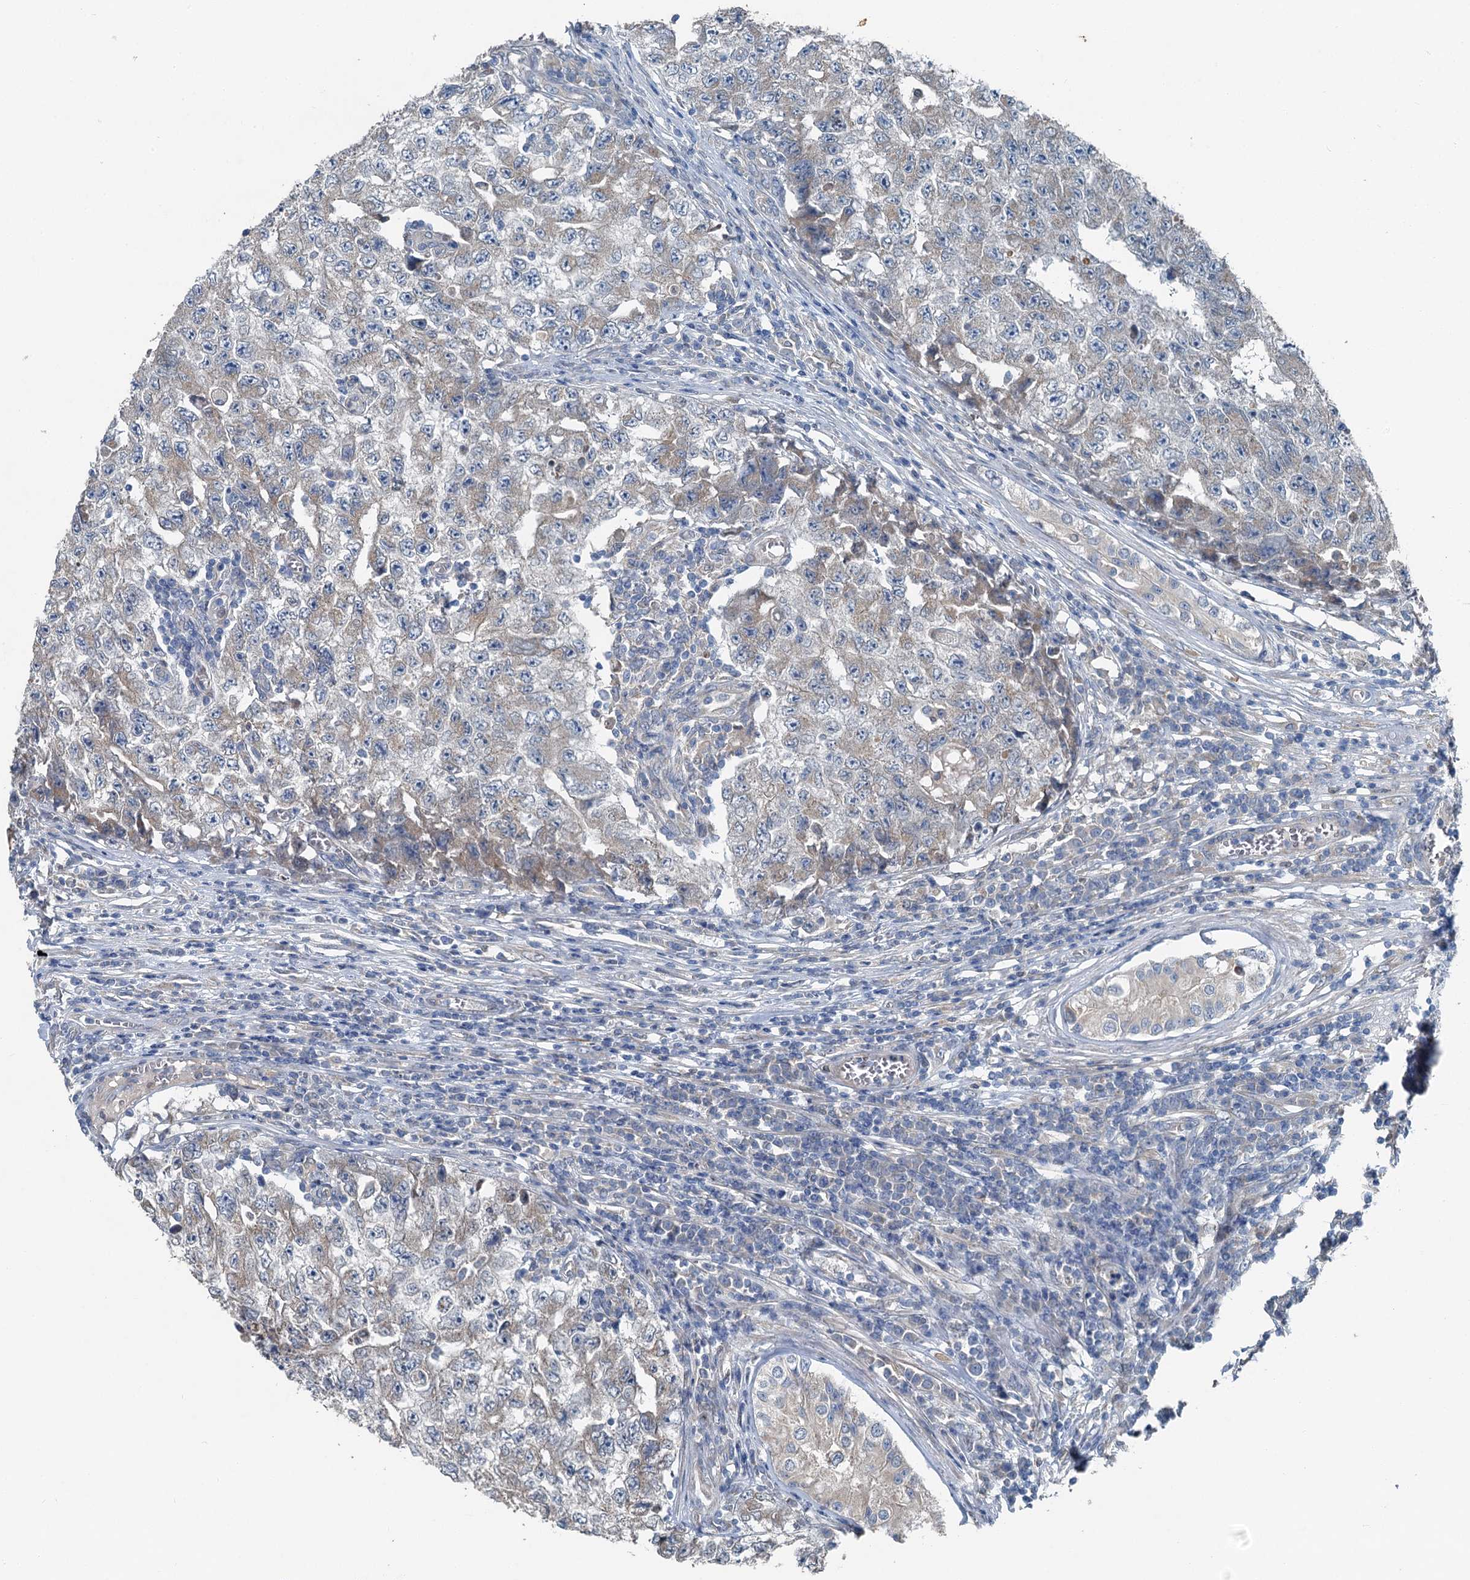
{"staining": {"intensity": "weak", "quantity": "25%-75%", "location": "cytoplasmic/membranous"}, "tissue": "testis cancer", "cell_type": "Tumor cells", "image_type": "cancer", "snomed": [{"axis": "morphology", "description": "Carcinoma, Embryonal, NOS"}, {"axis": "topography", "description": "Testis"}], "caption": "Weak cytoplasmic/membranous staining for a protein is seen in approximately 25%-75% of tumor cells of testis cancer using immunohistochemistry (IHC).", "gene": "C6orf120", "patient": {"sex": "male", "age": 17}}